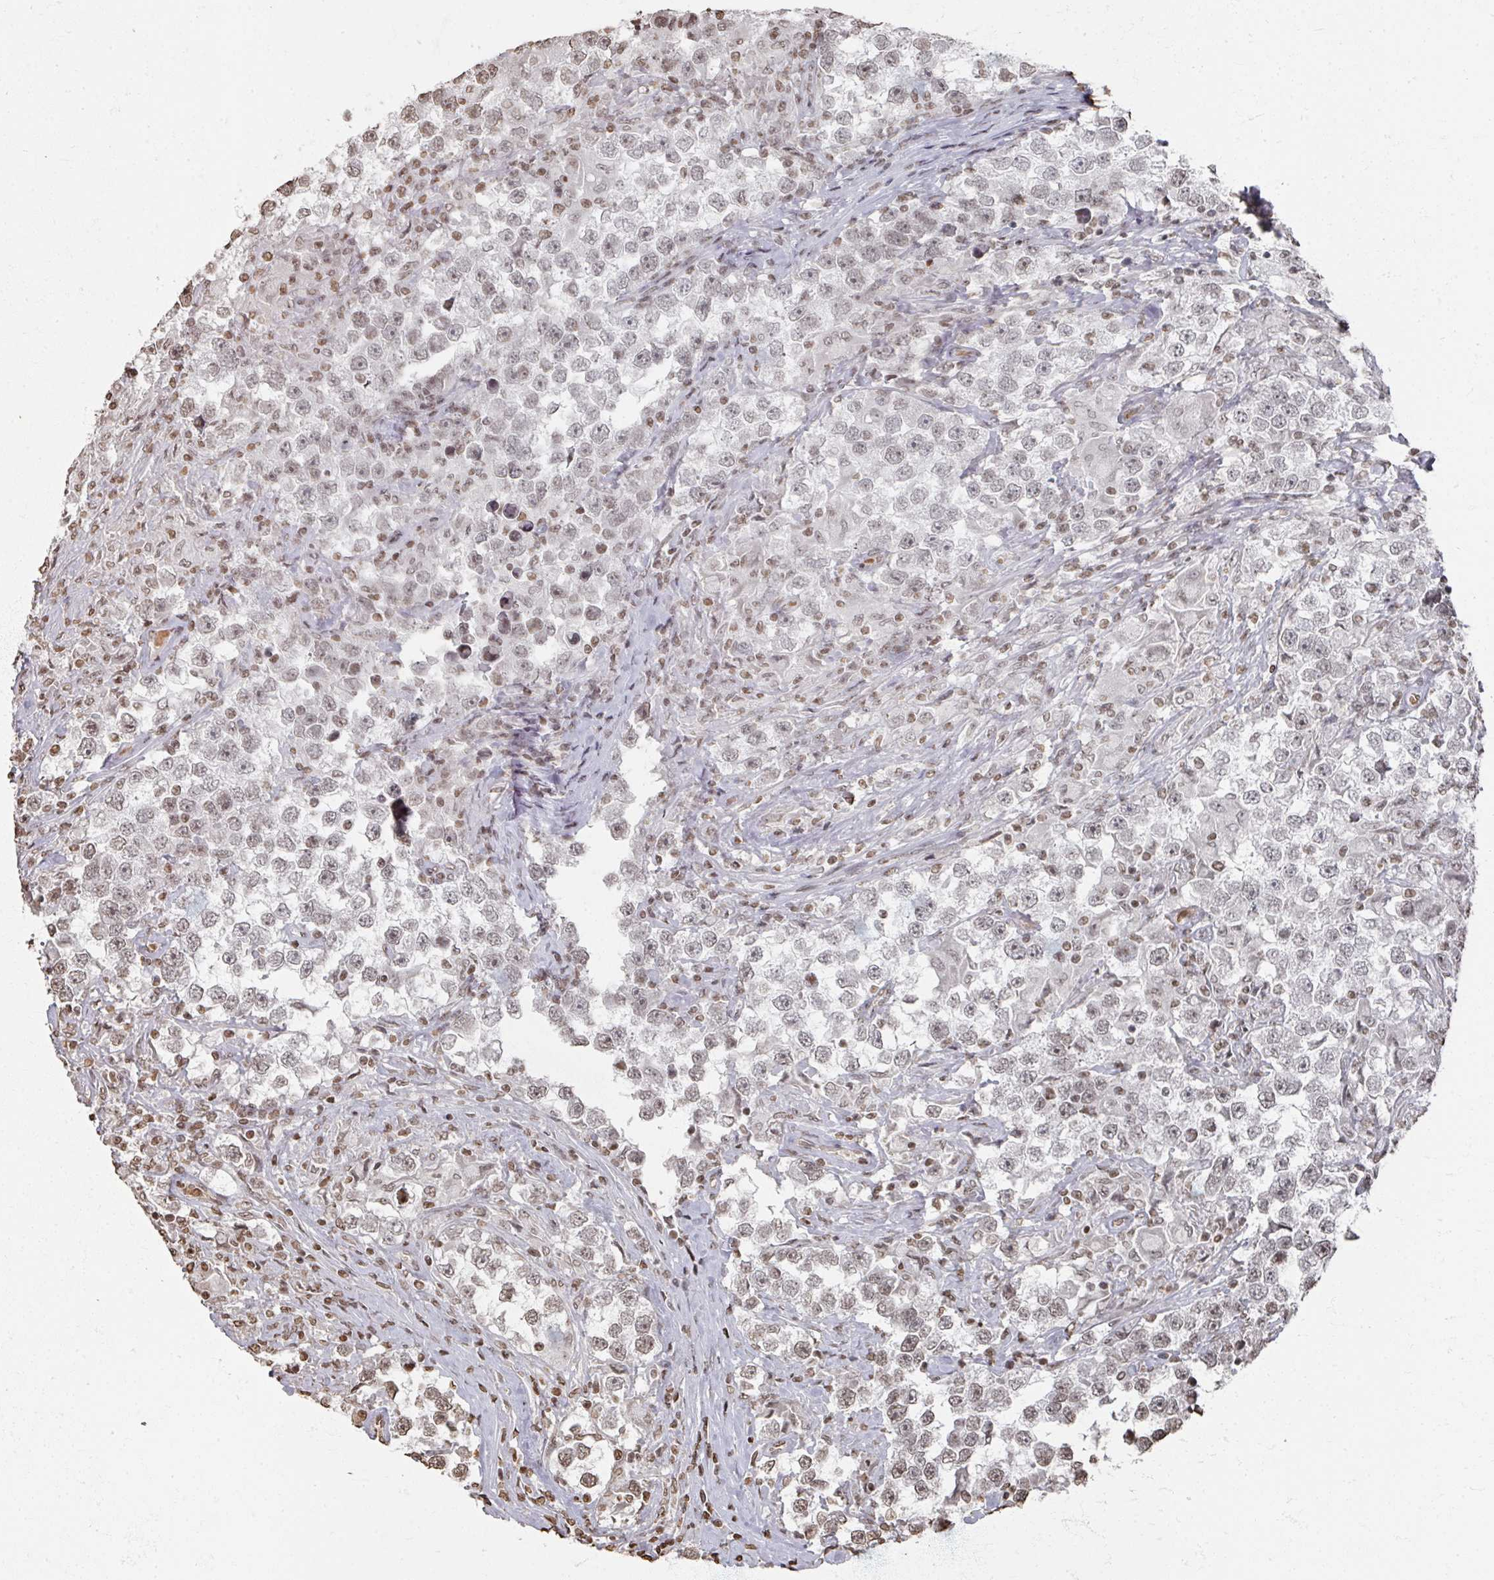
{"staining": {"intensity": "weak", "quantity": "25%-75%", "location": "nuclear"}, "tissue": "testis cancer", "cell_type": "Tumor cells", "image_type": "cancer", "snomed": [{"axis": "morphology", "description": "Seminoma, NOS"}, {"axis": "topography", "description": "Testis"}], "caption": "High-magnification brightfield microscopy of testis cancer stained with DAB (3,3'-diaminobenzidine) (brown) and counterstained with hematoxylin (blue). tumor cells exhibit weak nuclear staining is appreciated in about25%-75% of cells. The protein of interest is stained brown, and the nuclei are stained in blue (DAB (3,3'-diaminobenzidine) IHC with brightfield microscopy, high magnification).", "gene": "DCUN1D5", "patient": {"sex": "male", "age": 46}}